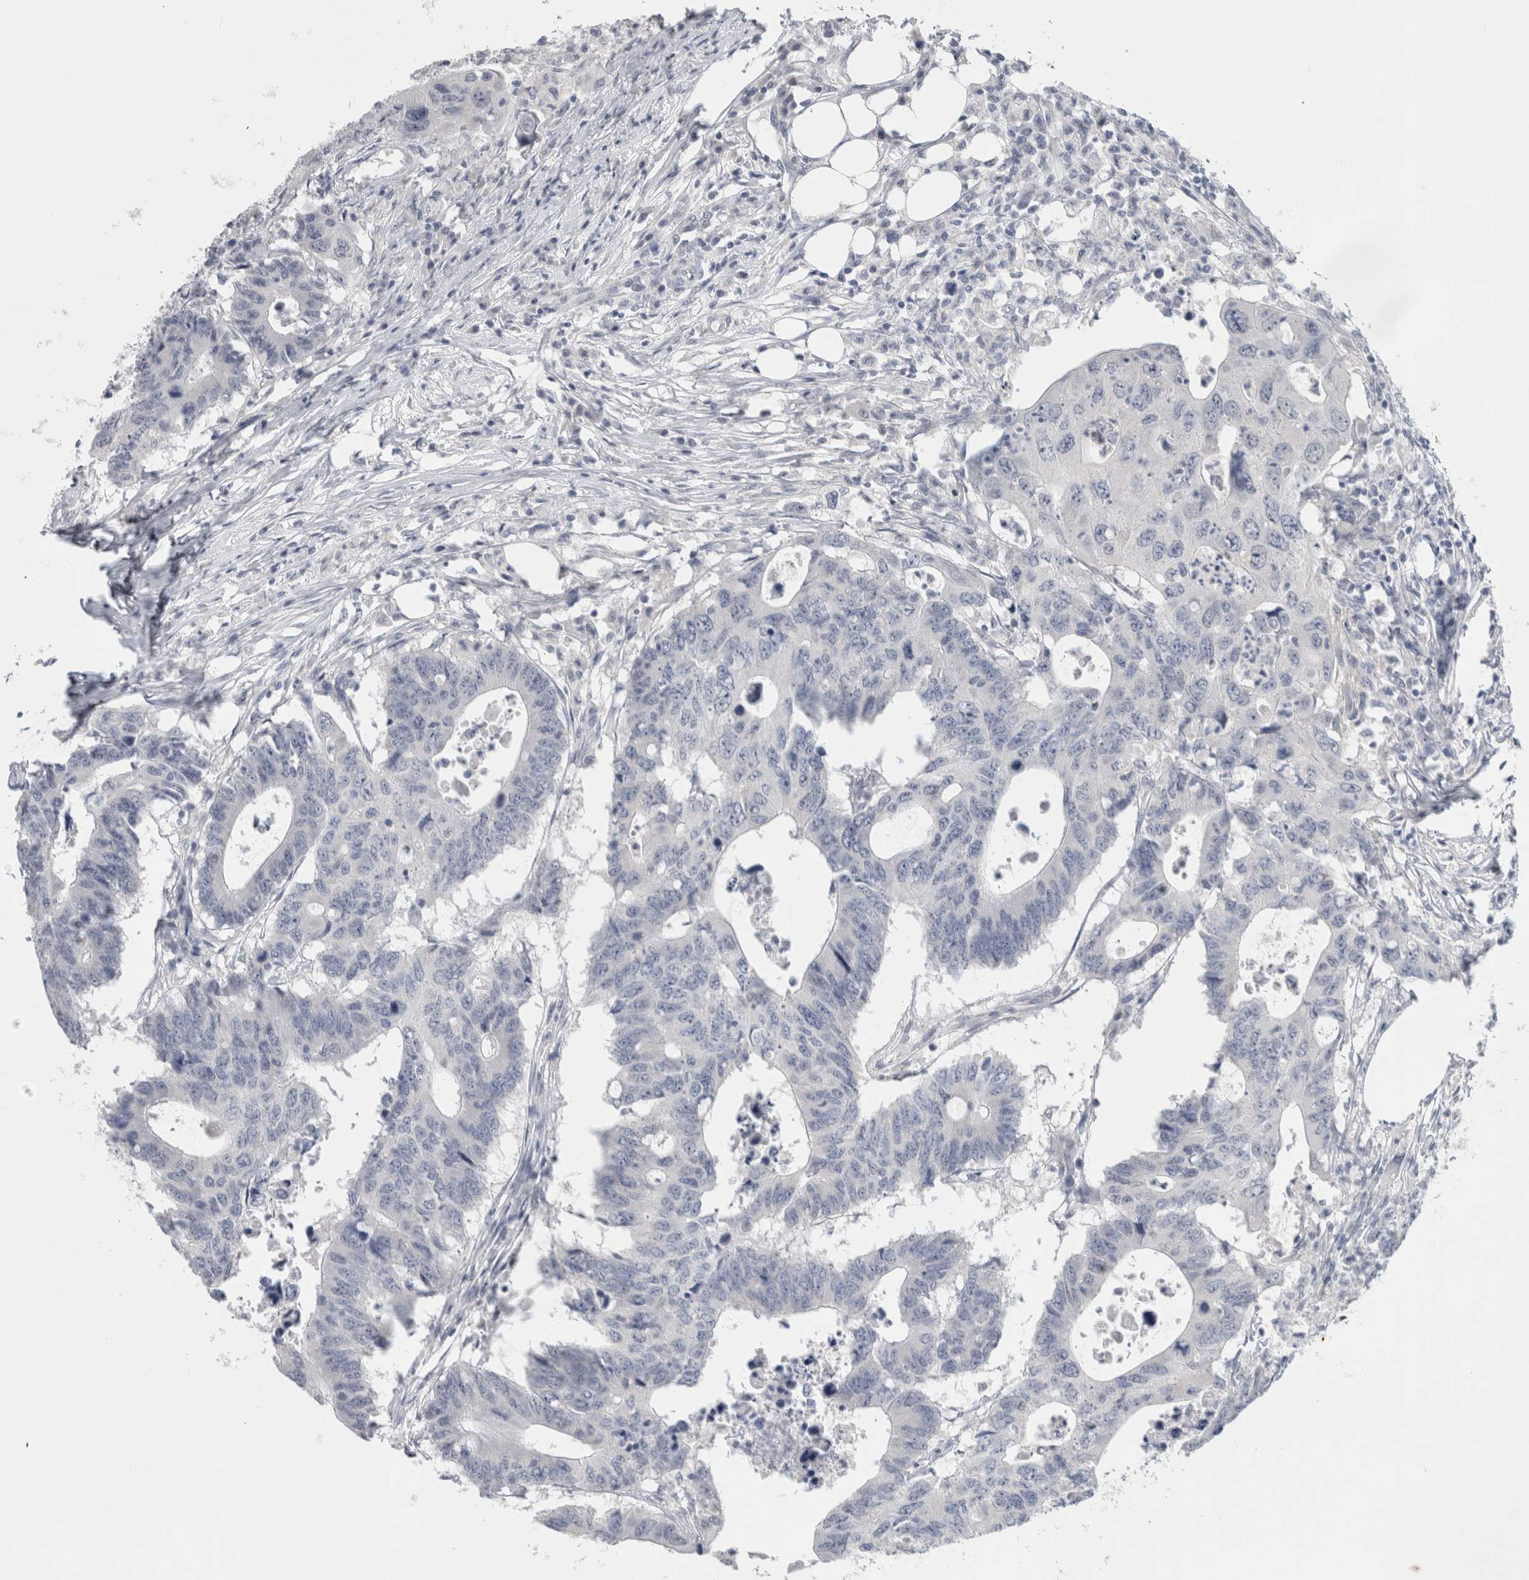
{"staining": {"intensity": "negative", "quantity": "none", "location": "none"}, "tissue": "colorectal cancer", "cell_type": "Tumor cells", "image_type": "cancer", "snomed": [{"axis": "morphology", "description": "Adenocarcinoma, NOS"}, {"axis": "topography", "description": "Colon"}], "caption": "Immunohistochemistry (IHC) photomicrograph of colorectal cancer (adenocarcinoma) stained for a protein (brown), which reveals no positivity in tumor cells.", "gene": "TONSL", "patient": {"sex": "male", "age": 71}}